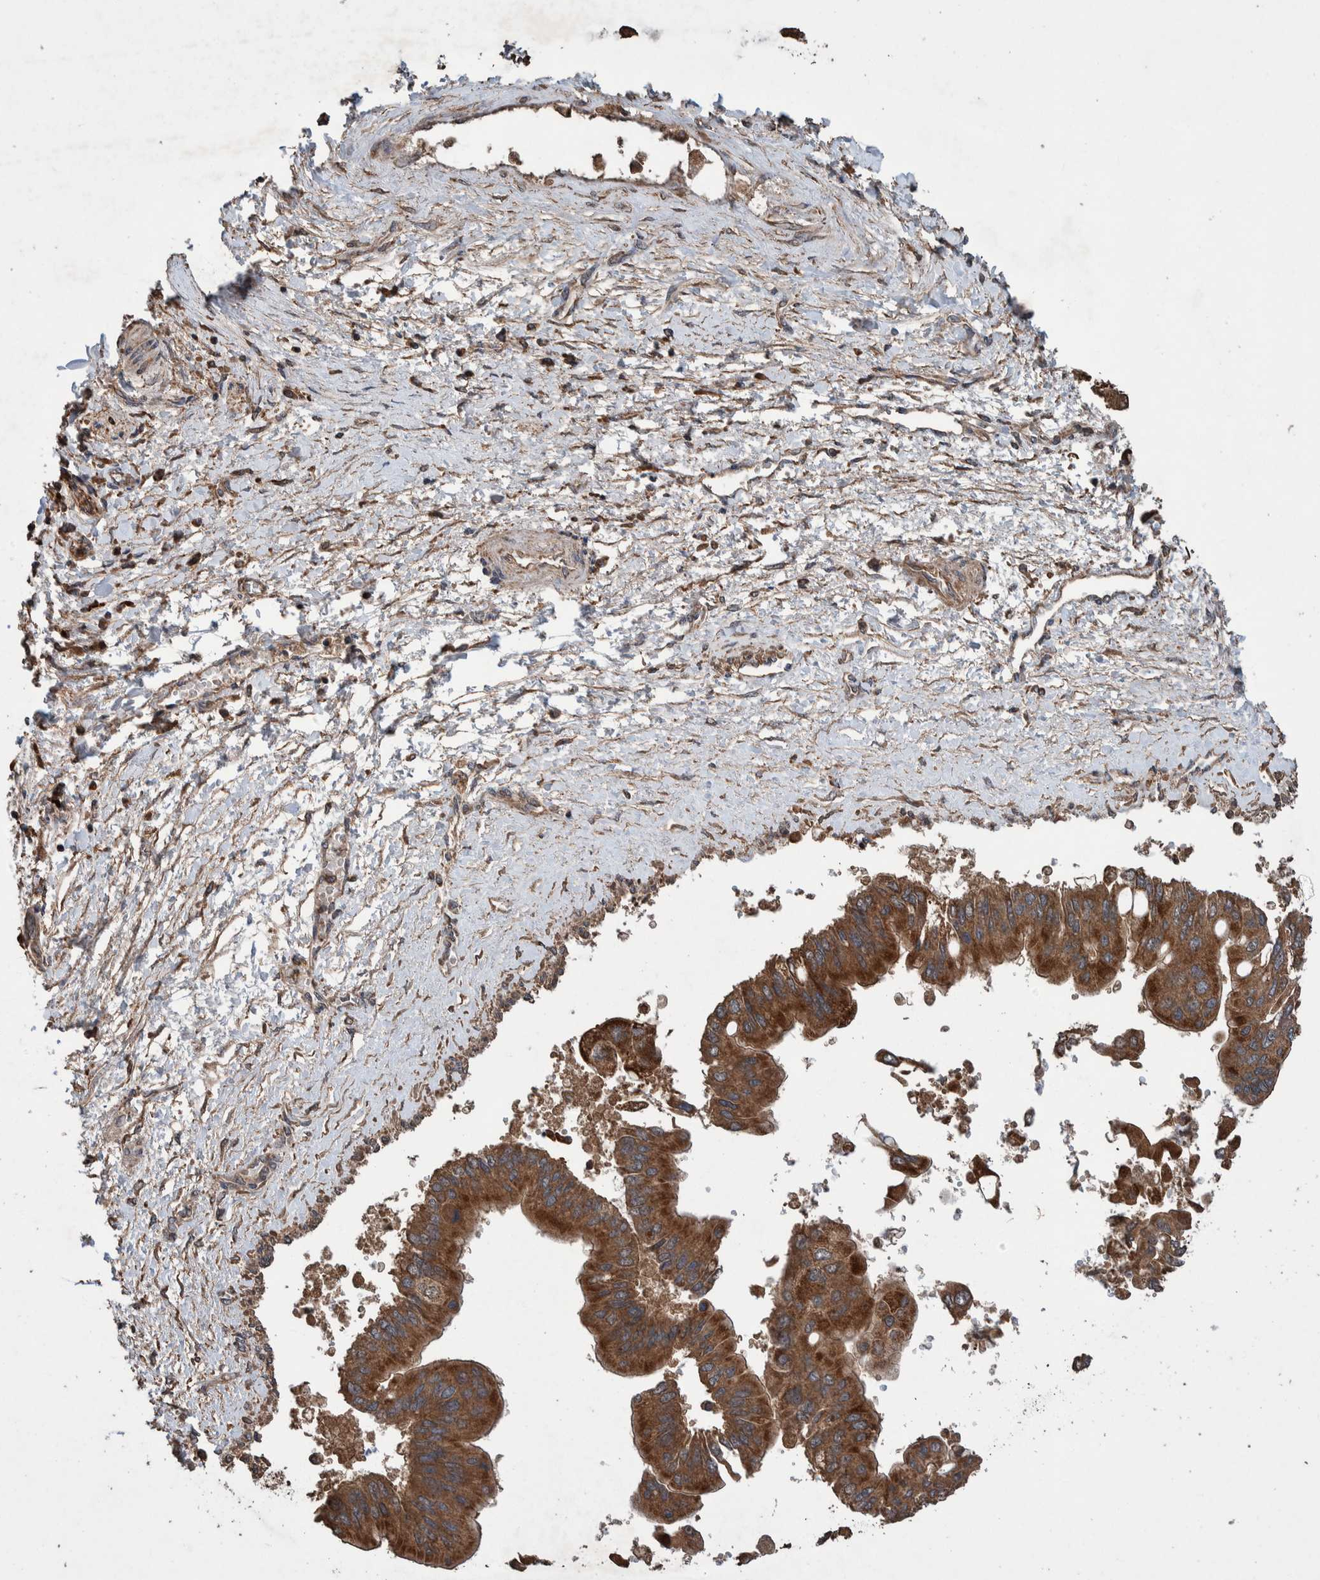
{"staining": {"intensity": "strong", "quantity": ">75%", "location": "cytoplasmic/membranous"}, "tissue": "liver cancer", "cell_type": "Tumor cells", "image_type": "cancer", "snomed": [{"axis": "morphology", "description": "Cholangiocarcinoma"}, {"axis": "topography", "description": "Liver"}], "caption": "Protein staining by immunohistochemistry (IHC) exhibits strong cytoplasmic/membranous staining in about >75% of tumor cells in cholangiocarcinoma (liver). (DAB = brown stain, brightfield microscopy at high magnification).", "gene": "TRIM16", "patient": {"sex": "male", "age": 50}}